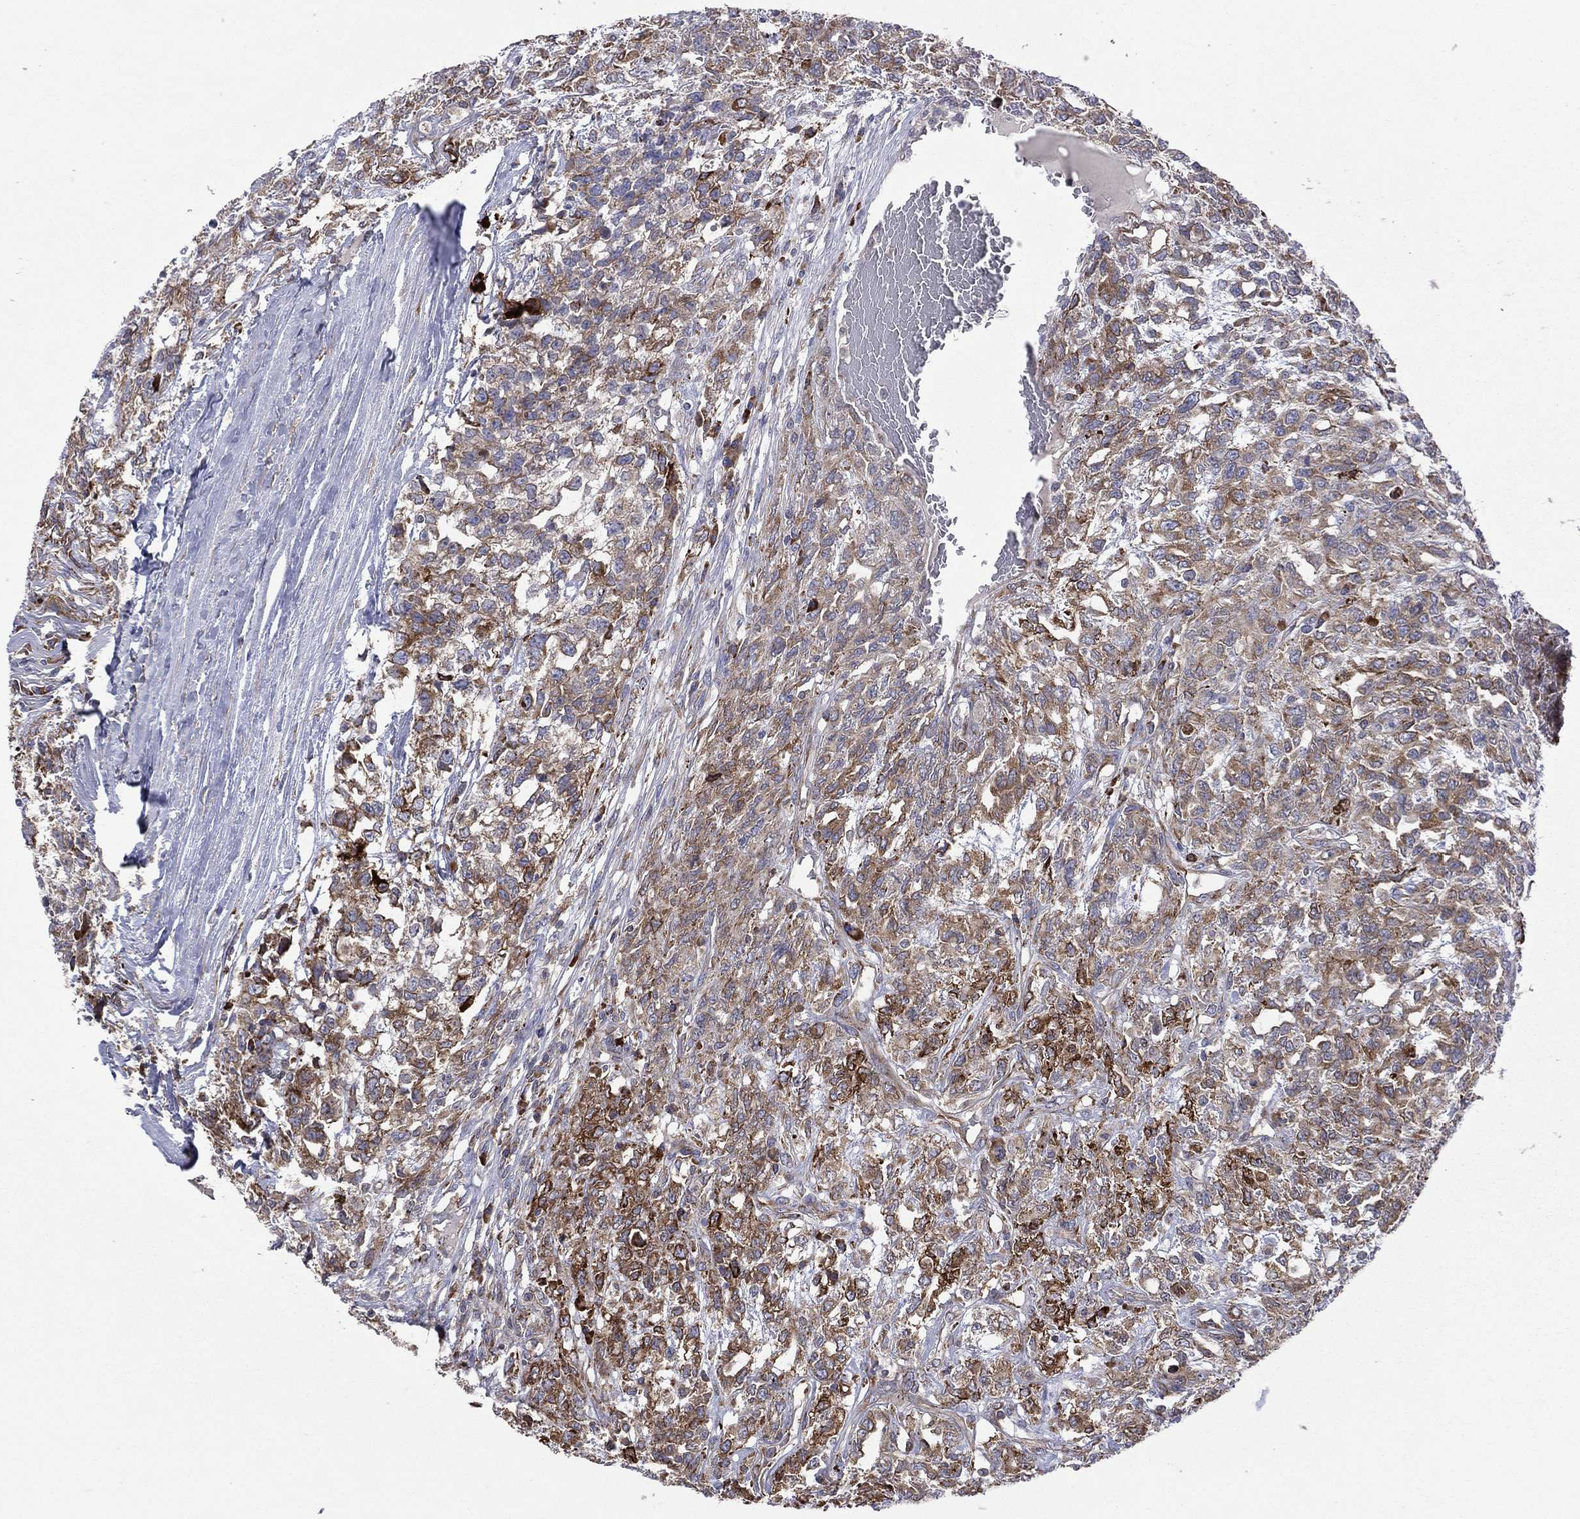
{"staining": {"intensity": "strong", "quantity": ">75%", "location": "cytoplasmic/membranous"}, "tissue": "testis cancer", "cell_type": "Tumor cells", "image_type": "cancer", "snomed": [{"axis": "morphology", "description": "Seminoma, NOS"}, {"axis": "topography", "description": "Testis"}], "caption": "Testis cancer (seminoma) stained with a protein marker reveals strong staining in tumor cells.", "gene": "C20orf96", "patient": {"sex": "male", "age": 52}}